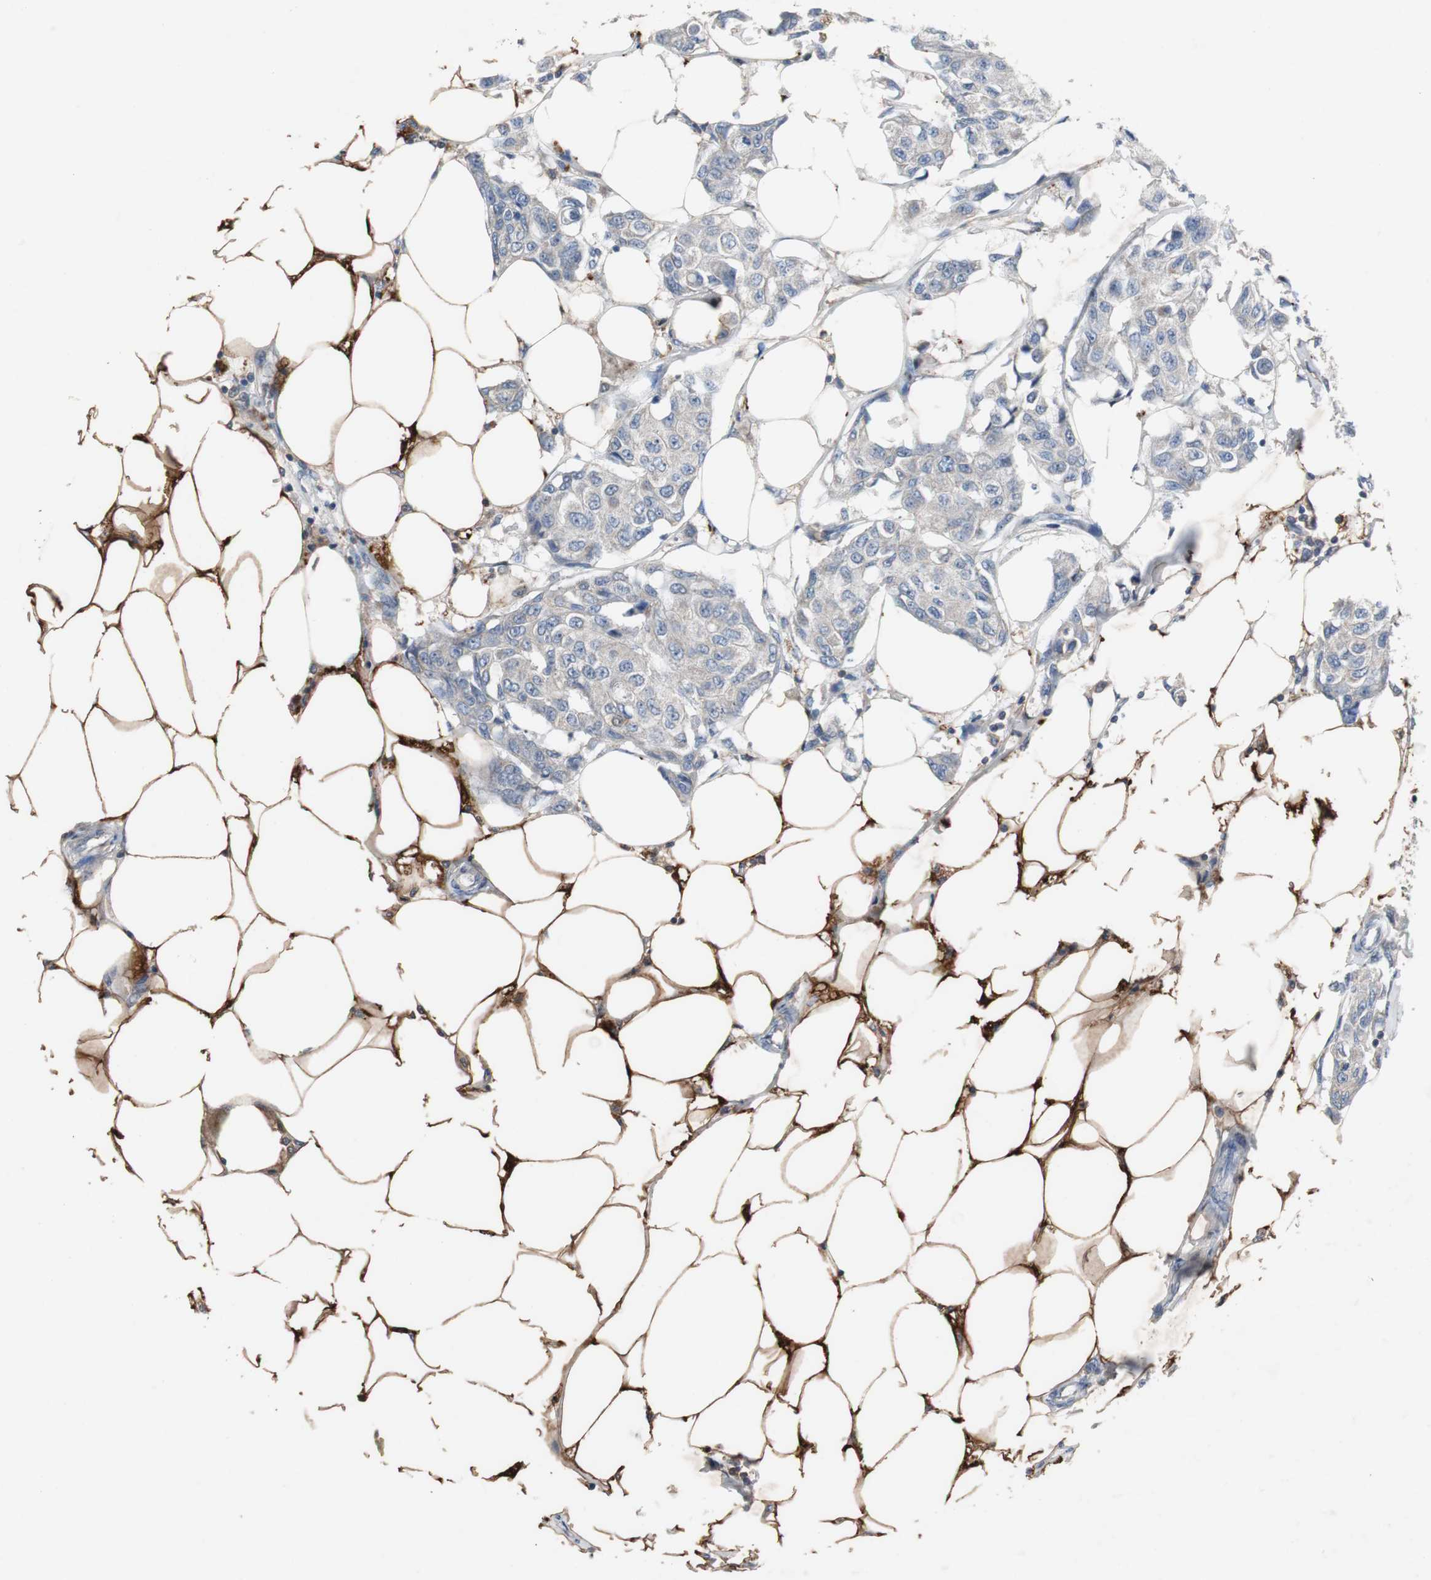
{"staining": {"intensity": "weak", "quantity": "<25%", "location": "cytoplasmic/membranous"}, "tissue": "breast cancer", "cell_type": "Tumor cells", "image_type": "cancer", "snomed": [{"axis": "morphology", "description": "Duct carcinoma"}, {"axis": "topography", "description": "Breast"}], "caption": "High magnification brightfield microscopy of breast cancer (infiltrating ductal carcinoma) stained with DAB (brown) and counterstained with hematoxylin (blue): tumor cells show no significant positivity.", "gene": "CALB2", "patient": {"sex": "female", "age": 80}}